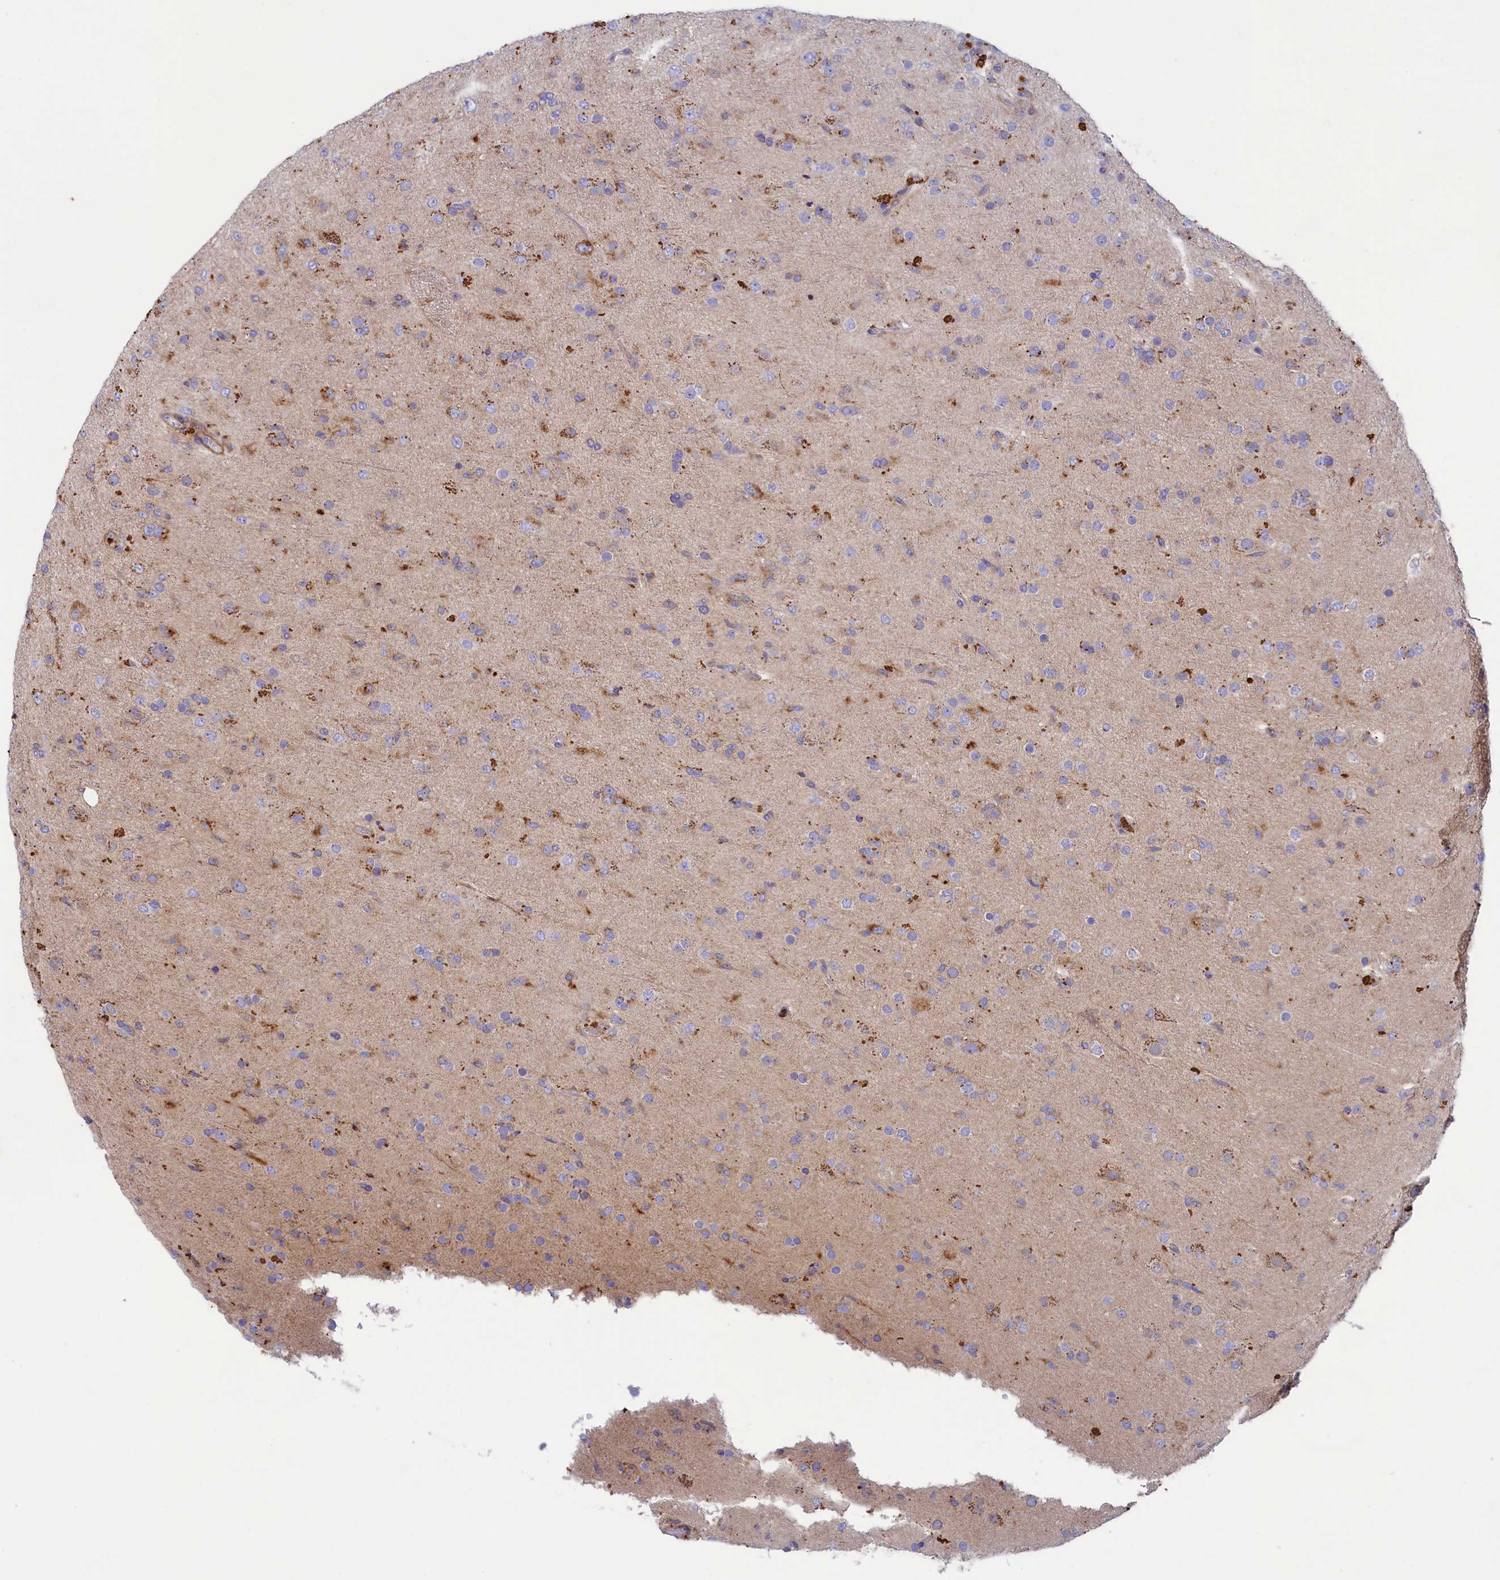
{"staining": {"intensity": "negative", "quantity": "none", "location": "none"}, "tissue": "glioma", "cell_type": "Tumor cells", "image_type": "cancer", "snomed": [{"axis": "morphology", "description": "Glioma, malignant, Low grade"}, {"axis": "topography", "description": "Brain"}], "caption": "Tumor cells are negative for brown protein staining in glioma. The staining was performed using DAB (3,3'-diaminobenzidine) to visualize the protein expression in brown, while the nuclei were stained in blue with hematoxylin (Magnification: 20x).", "gene": "SCAMP4", "patient": {"sex": "male", "age": 65}}